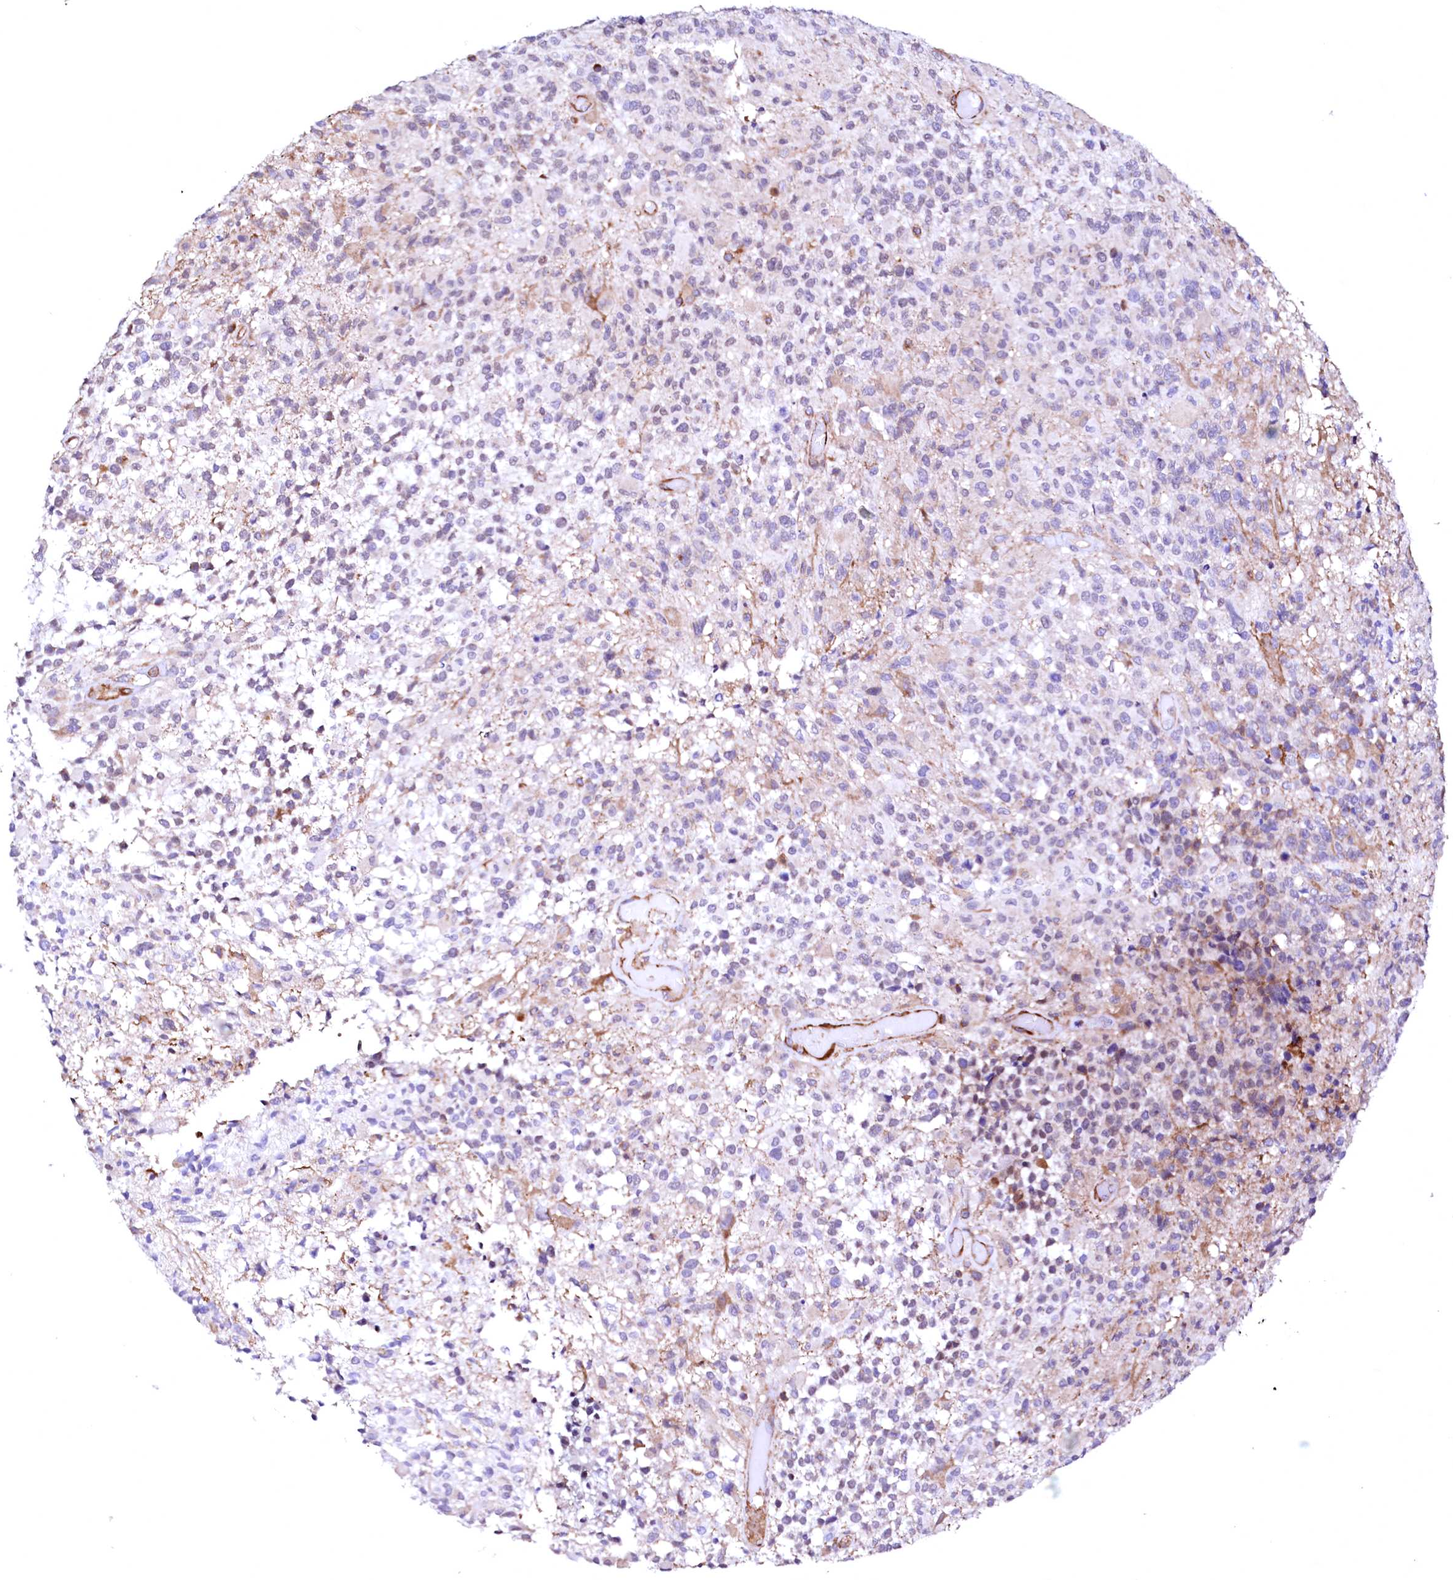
{"staining": {"intensity": "negative", "quantity": "none", "location": "none"}, "tissue": "glioma", "cell_type": "Tumor cells", "image_type": "cancer", "snomed": [{"axis": "morphology", "description": "Glioma, malignant, High grade"}, {"axis": "morphology", "description": "Glioblastoma, NOS"}, {"axis": "topography", "description": "Brain"}], "caption": "Tumor cells are negative for protein expression in human glioma. (Brightfield microscopy of DAB immunohistochemistry (IHC) at high magnification).", "gene": "GPR176", "patient": {"sex": "male", "age": 60}}